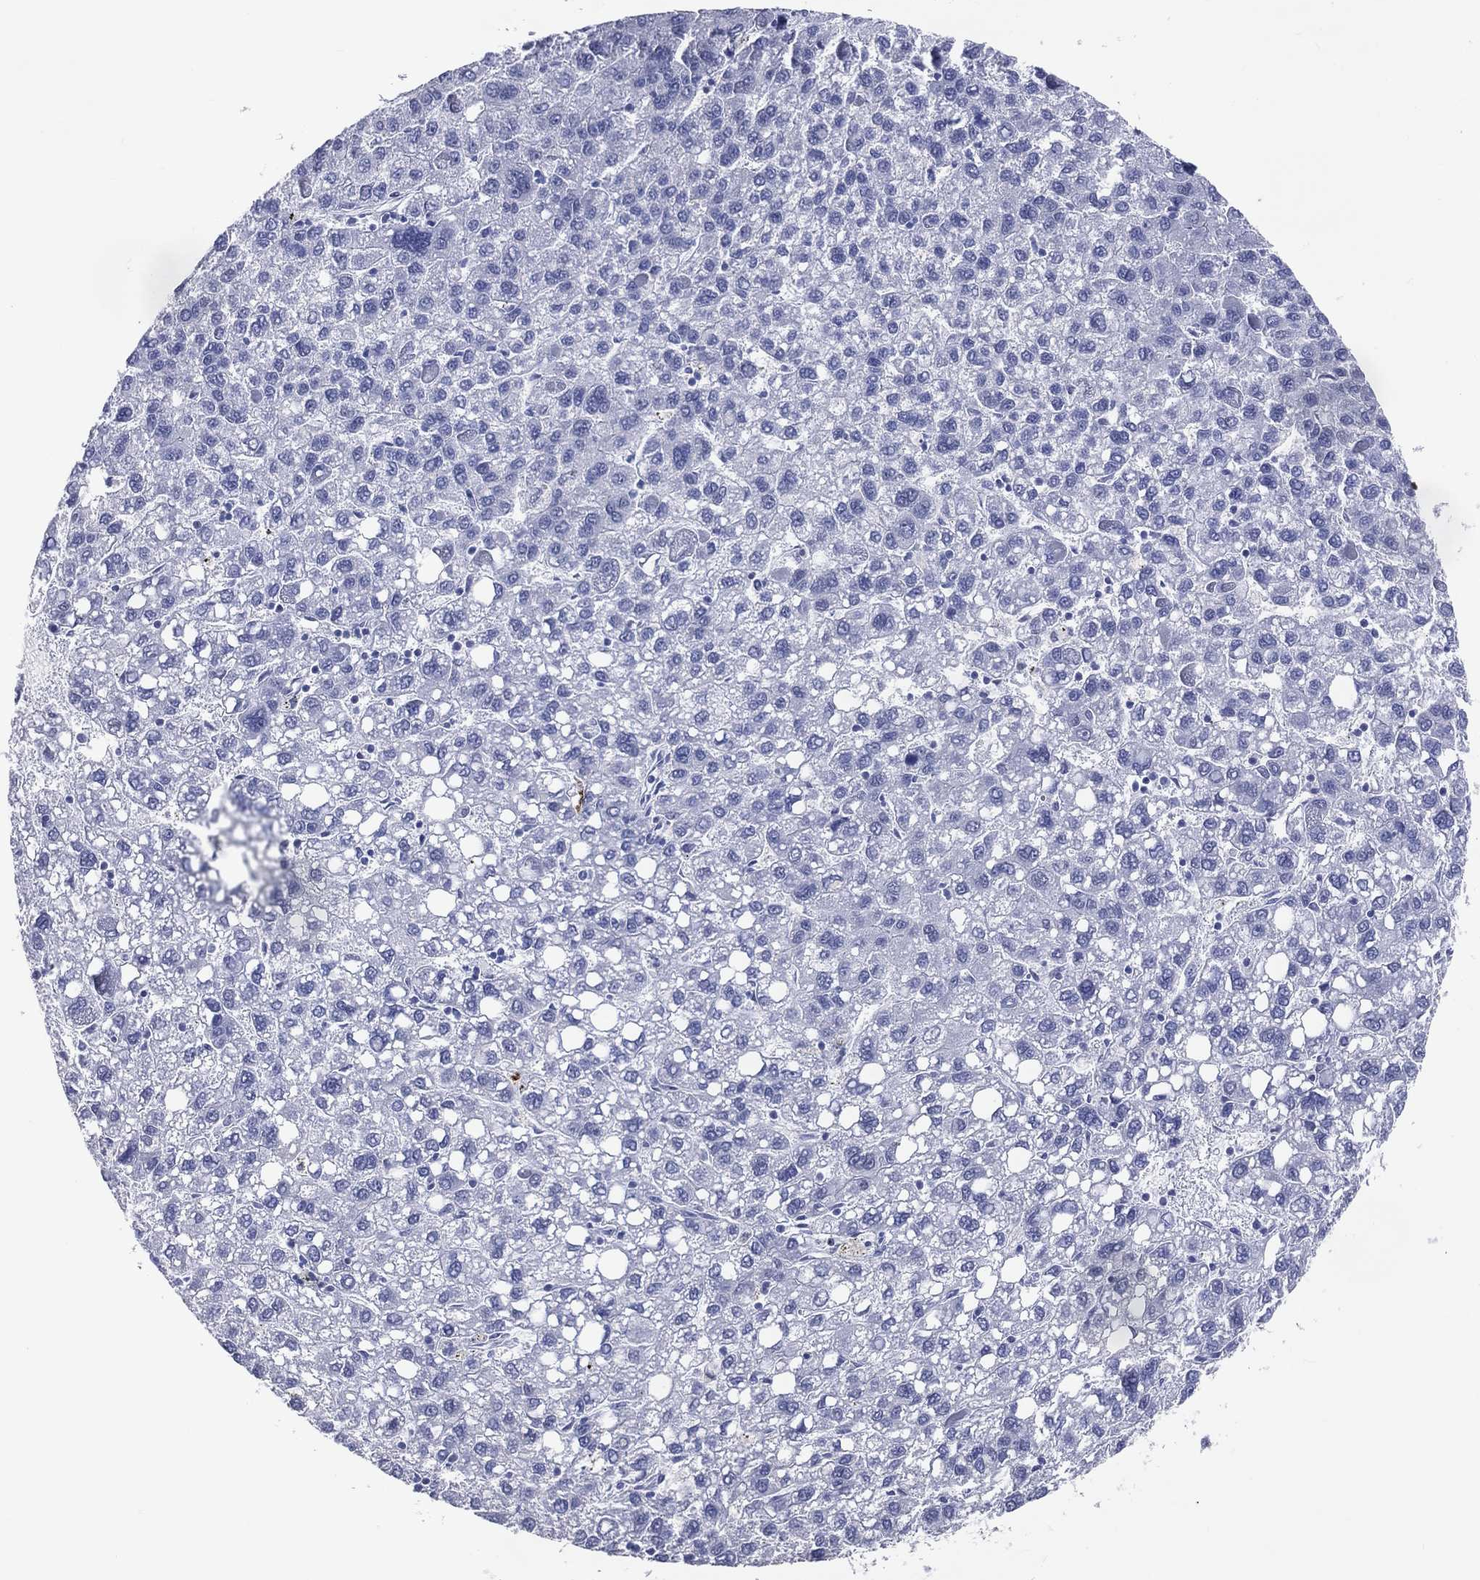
{"staining": {"intensity": "negative", "quantity": "none", "location": "none"}, "tissue": "liver cancer", "cell_type": "Tumor cells", "image_type": "cancer", "snomed": [{"axis": "morphology", "description": "Carcinoma, Hepatocellular, NOS"}, {"axis": "topography", "description": "Liver"}], "caption": "An immunohistochemistry micrograph of liver cancer (hepatocellular carcinoma) is shown. There is no staining in tumor cells of liver cancer (hepatocellular carcinoma). The staining is performed using DAB (3,3'-diaminobenzidine) brown chromogen with nuclei counter-stained in using hematoxylin.", "gene": "CFAP58", "patient": {"sex": "female", "age": 82}}